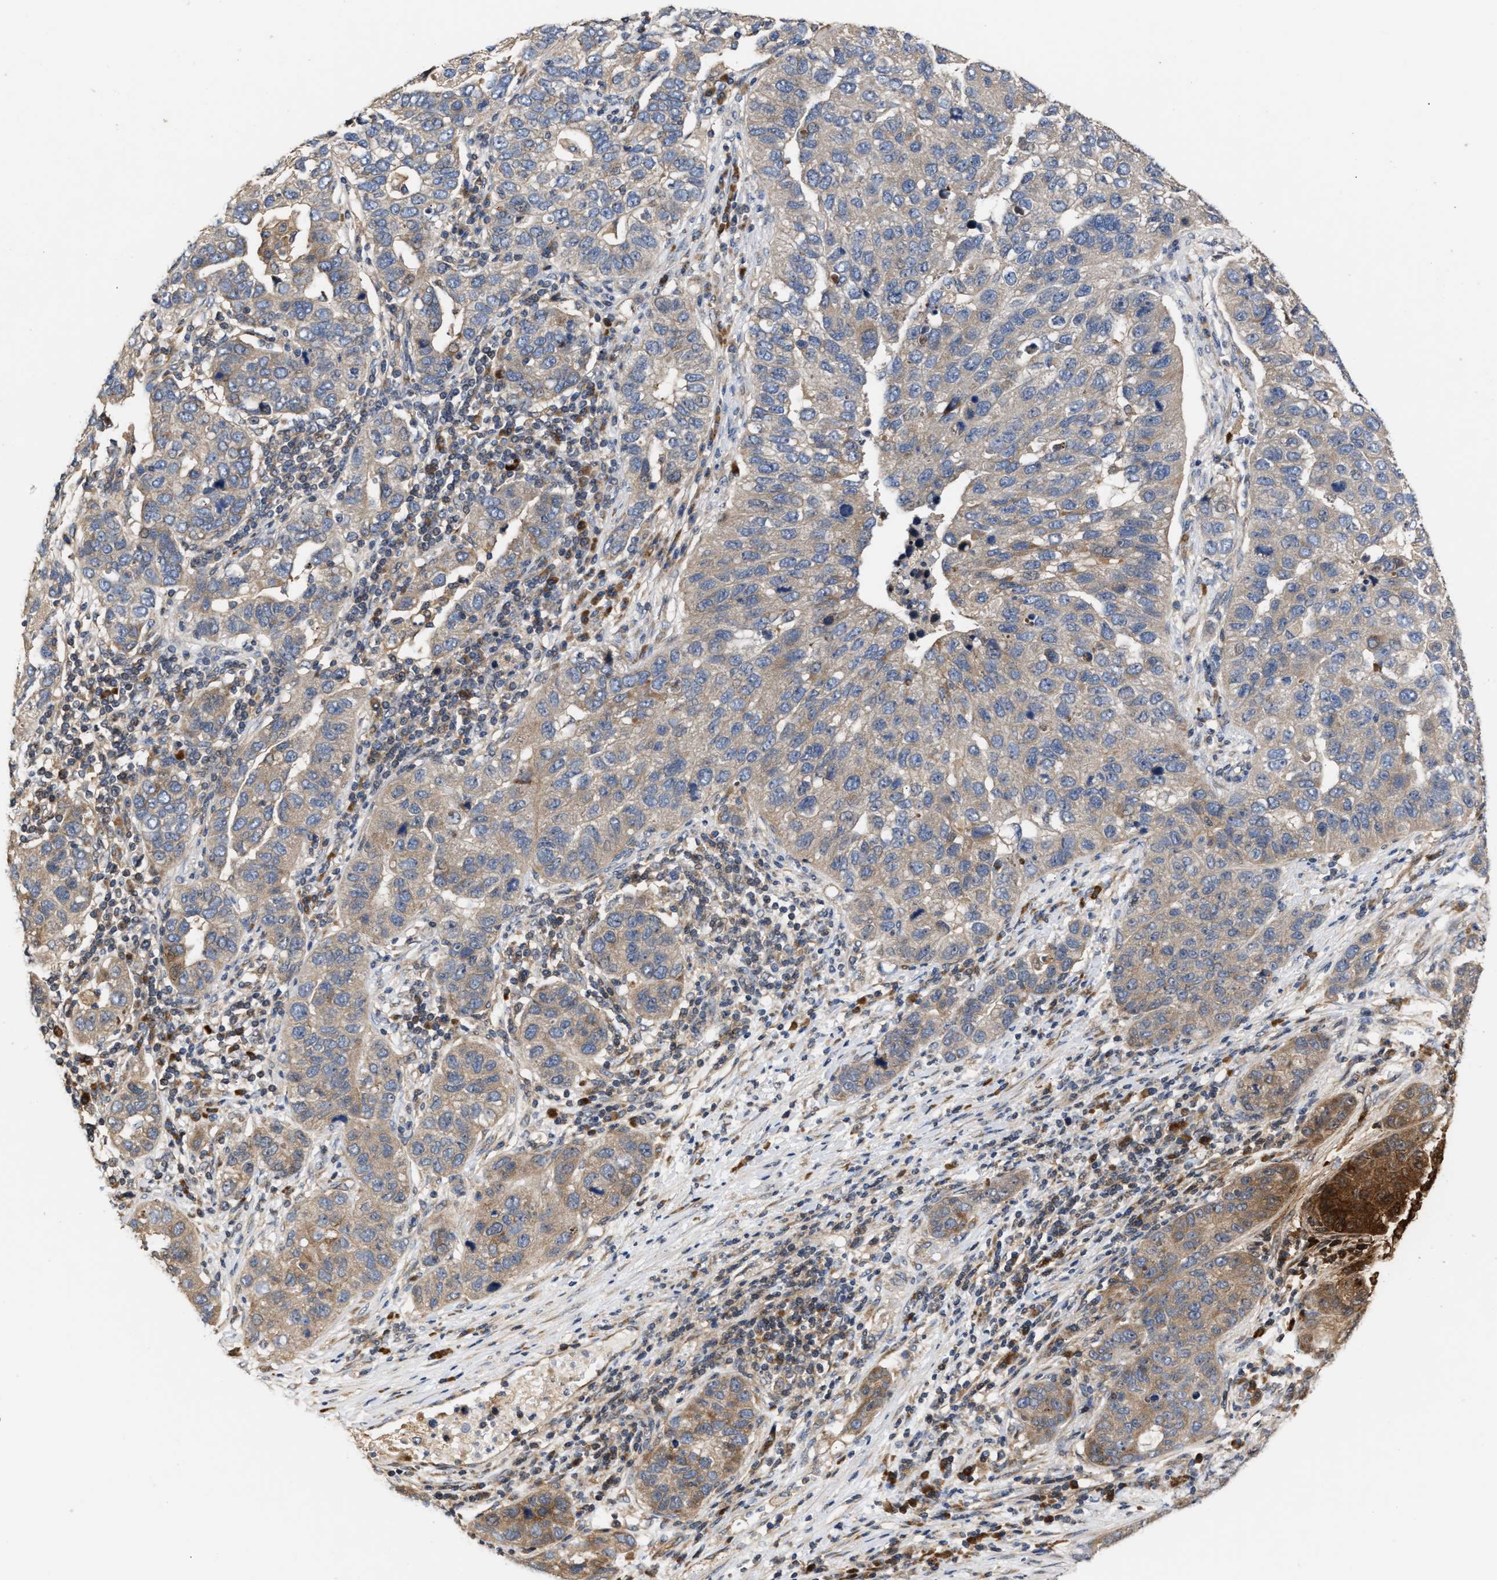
{"staining": {"intensity": "weak", "quantity": "25%-75%", "location": "cytoplasmic/membranous"}, "tissue": "pancreatic cancer", "cell_type": "Tumor cells", "image_type": "cancer", "snomed": [{"axis": "morphology", "description": "Adenocarcinoma, NOS"}, {"axis": "topography", "description": "Pancreas"}], "caption": "The histopathology image displays immunohistochemical staining of pancreatic cancer (adenocarcinoma). There is weak cytoplasmic/membranous staining is seen in approximately 25%-75% of tumor cells.", "gene": "CLIP2", "patient": {"sex": "female", "age": 61}}